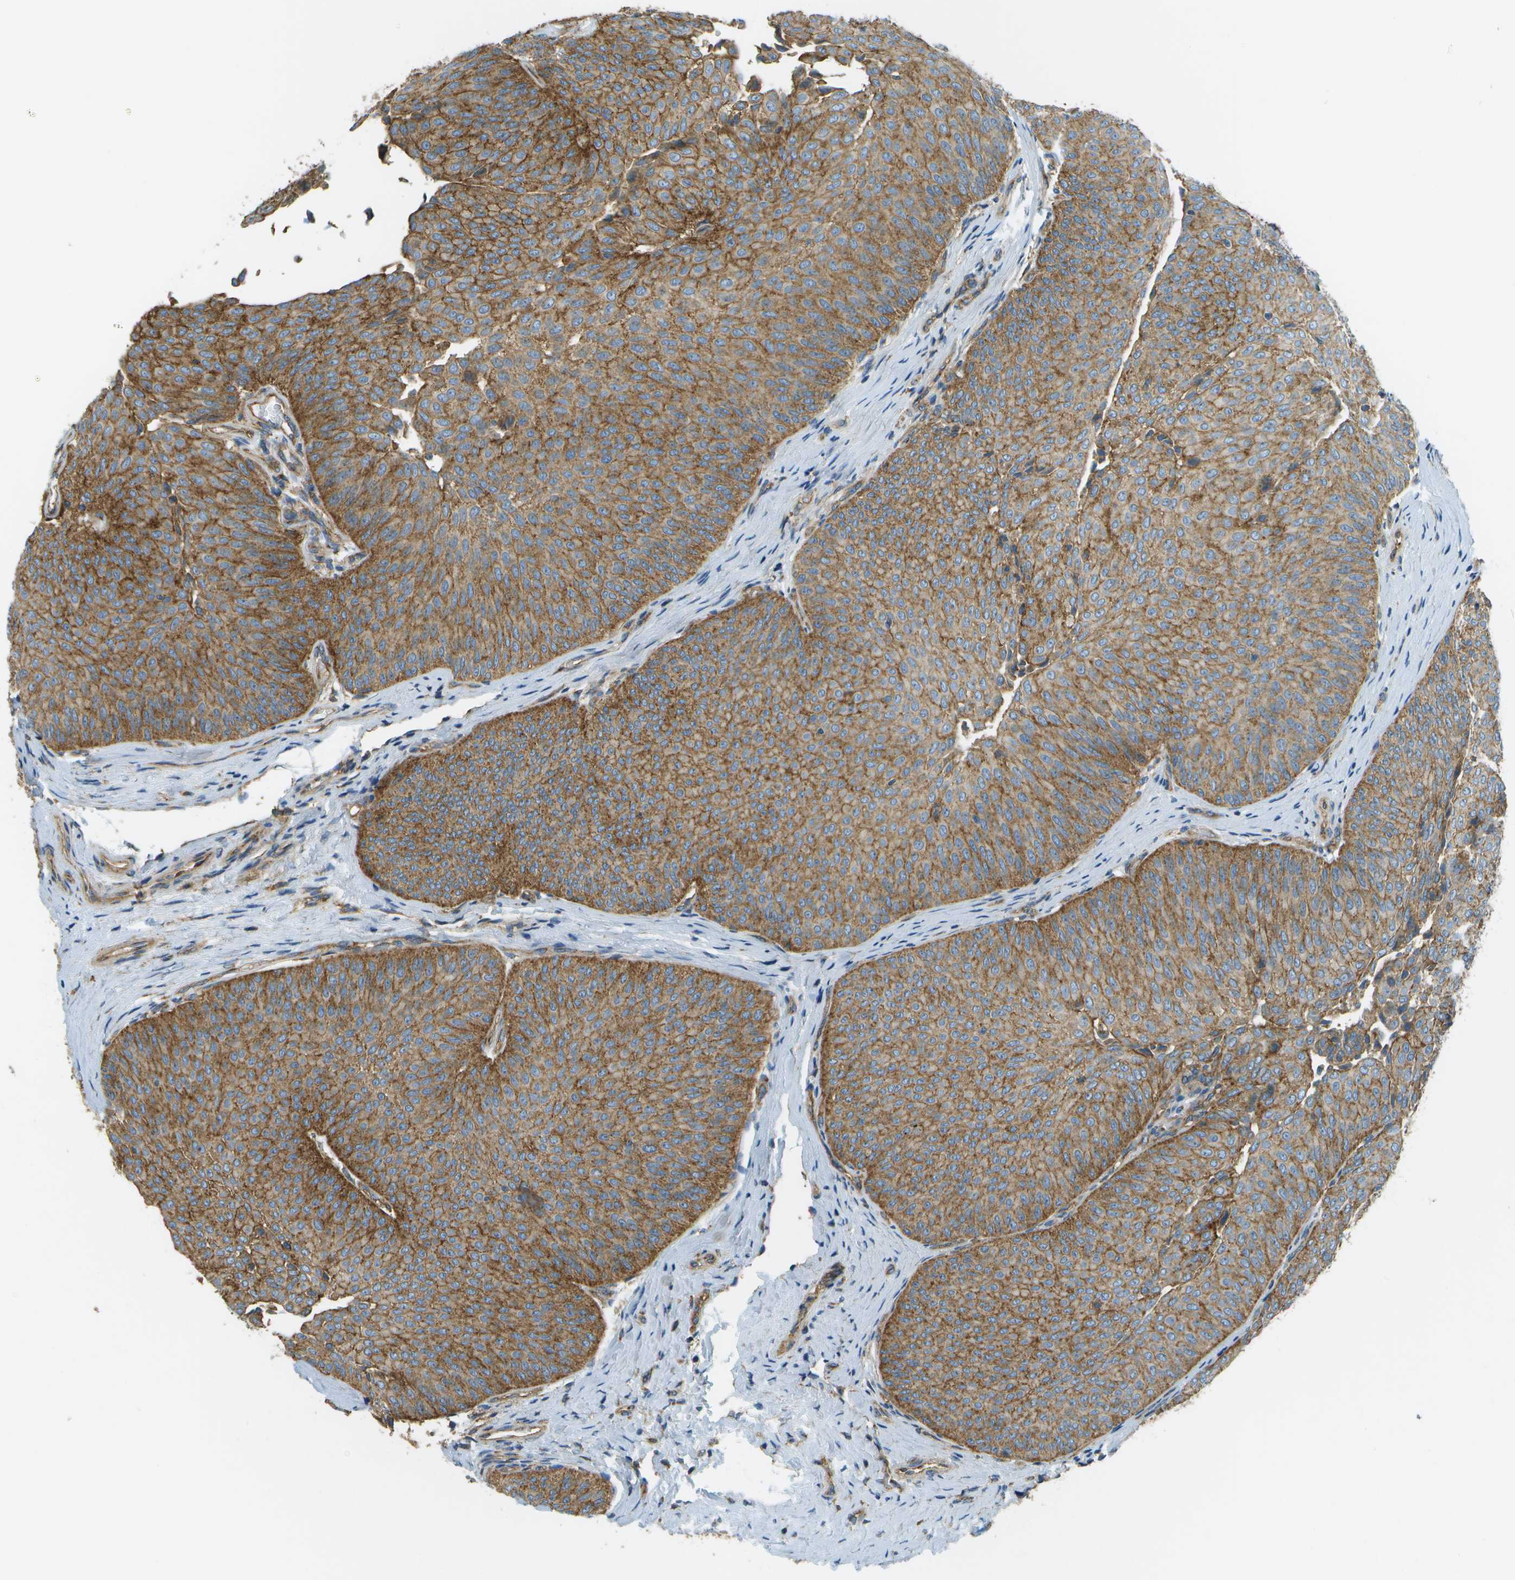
{"staining": {"intensity": "moderate", "quantity": ">75%", "location": "cytoplasmic/membranous"}, "tissue": "urothelial cancer", "cell_type": "Tumor cells", "image_type": "cancer", "snomed": [{"axis": "morphology", "description": "Urothelial carcinoma, Low grade"}, {"axis": "topography", "description": "Urinary bladder"}], "caption": "This is a photomicrograph of IHC staining of urothelial cancer, which shows moderate staining in the cytoplasmic/membranous of tumor cells.", "gene": "CLTC", "patient": {"sex": "female", "age": 60}}